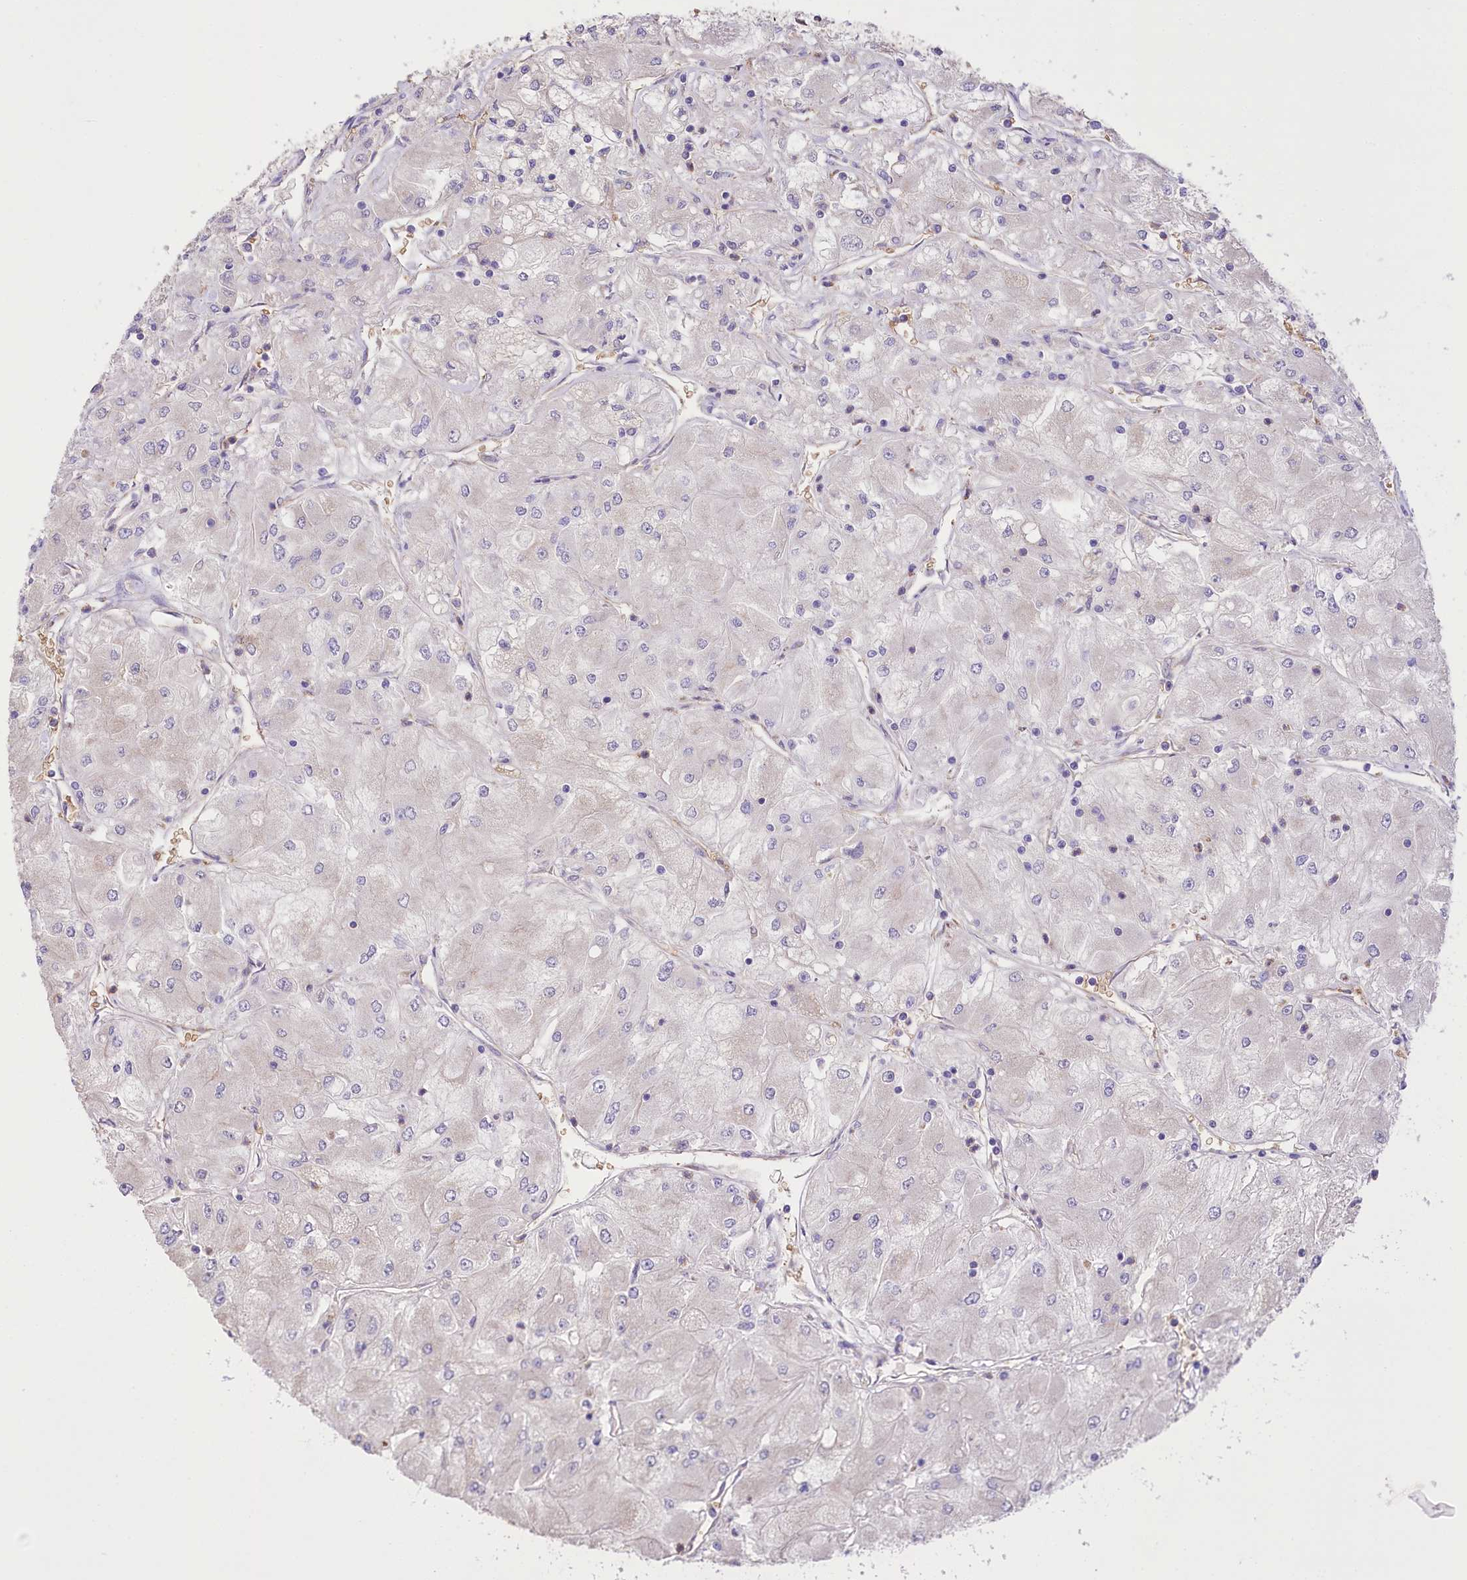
{"staining": {"intensity": "negative", "quantity": "none", "location": "none"}, "tissue": "renal cancer", "cell_type": "Tumor cells", "image_type": "cancer", "snomed": [{"axis": "morphology", "description": "Adenocarcinoma, NOS"}, {"axis": "topography", "description": "Kidney"}], "caption": "Renal cancer was stained to show a protein in brown. There is no significant expression in tumor cells.", "gene": "PRSS53", "patient": {"sex": "male", "age": 80}}